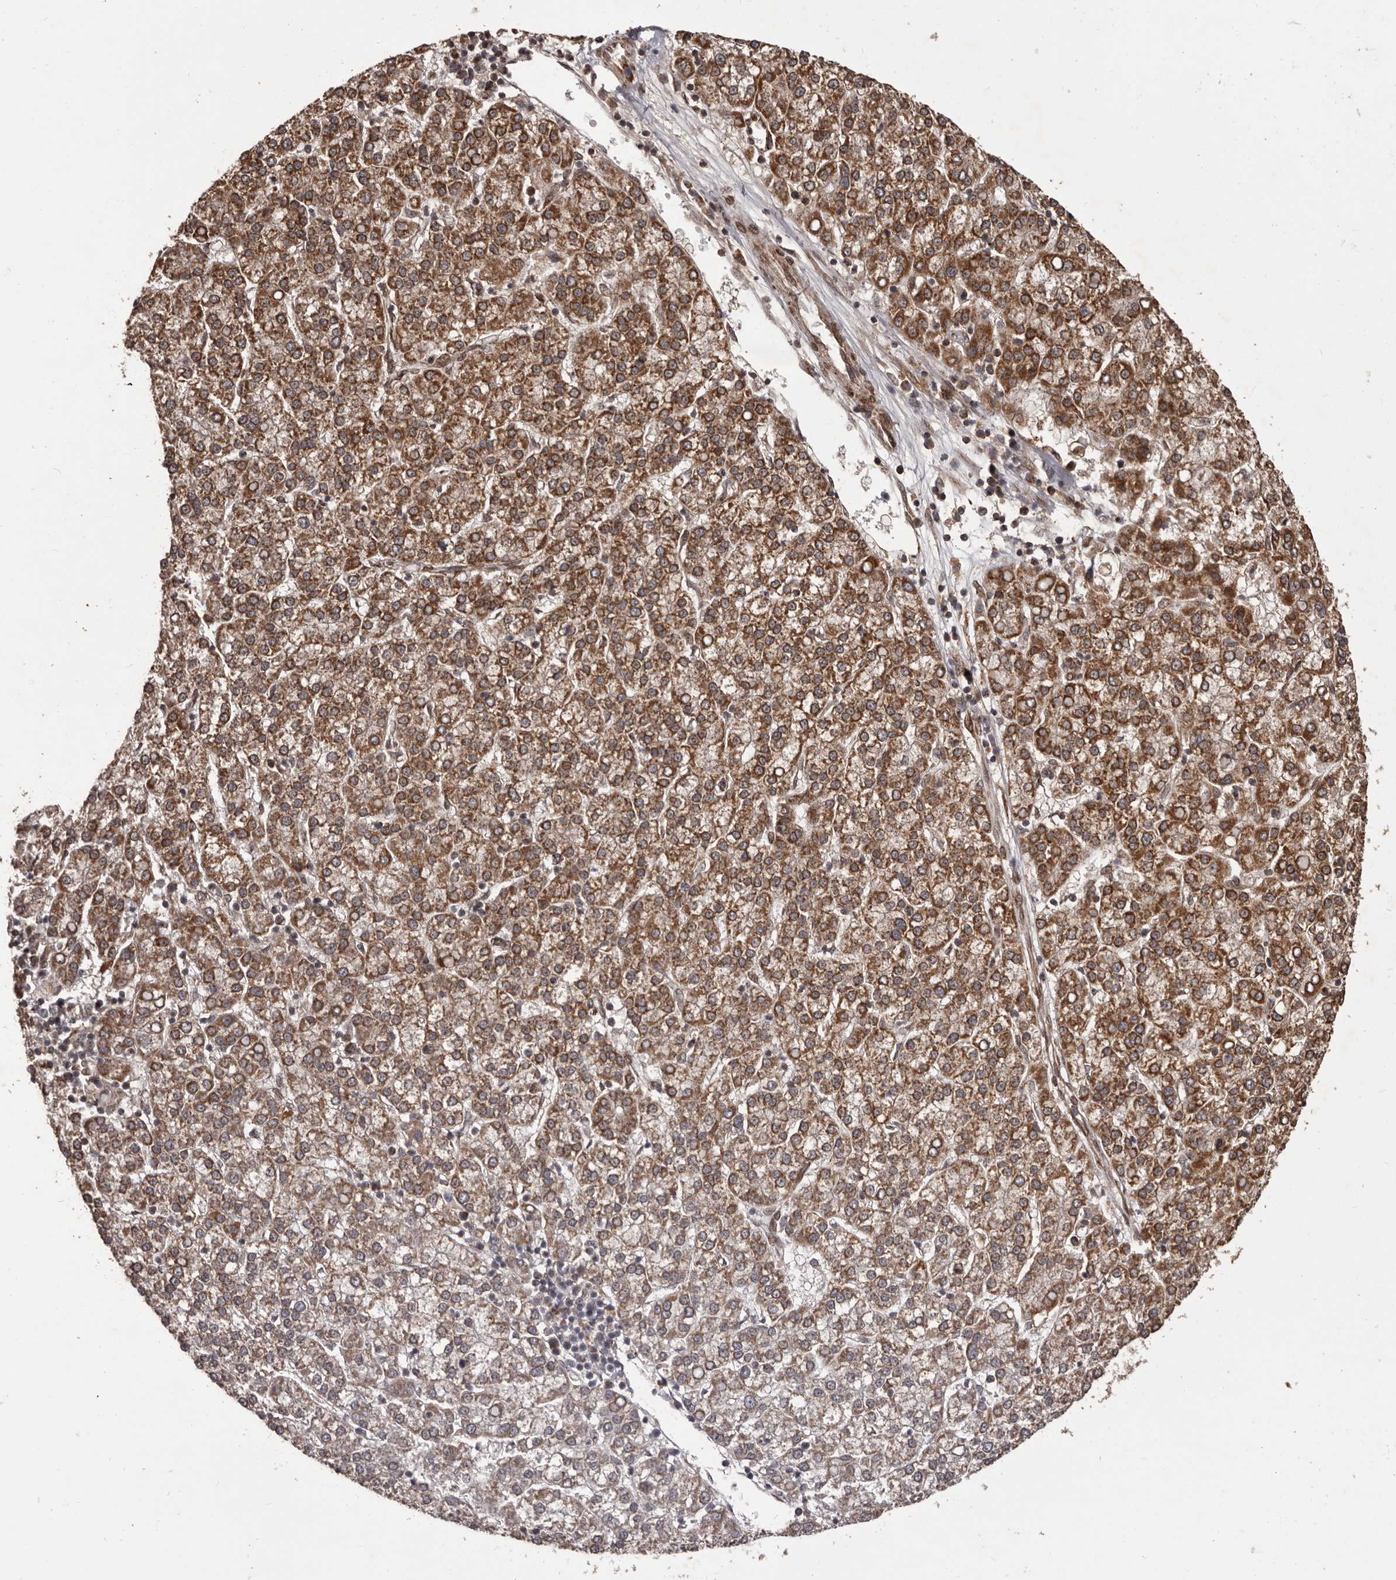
{"staining": {"intensity": "strong", "quantity": ">75%", "location": "cytoplasmic/membranous"}, "tissue": "liver cancer", "cell_type": "Tumor cells", "image_type": "cancer", "snomed": [{"axis": "morphology", "description": "Carcinoma, Hepatocellular, NOS"}, {"axis": "topography", "description": "Liver"}], "caption": "About >75% of tumor cells in liver cancer reveal strong cytoplasmic/membranous protein positivity as visualized by brown immunohistochemical staining.", "gene": "CHRM2", "patient": {"sex": "female", "age": 58}}